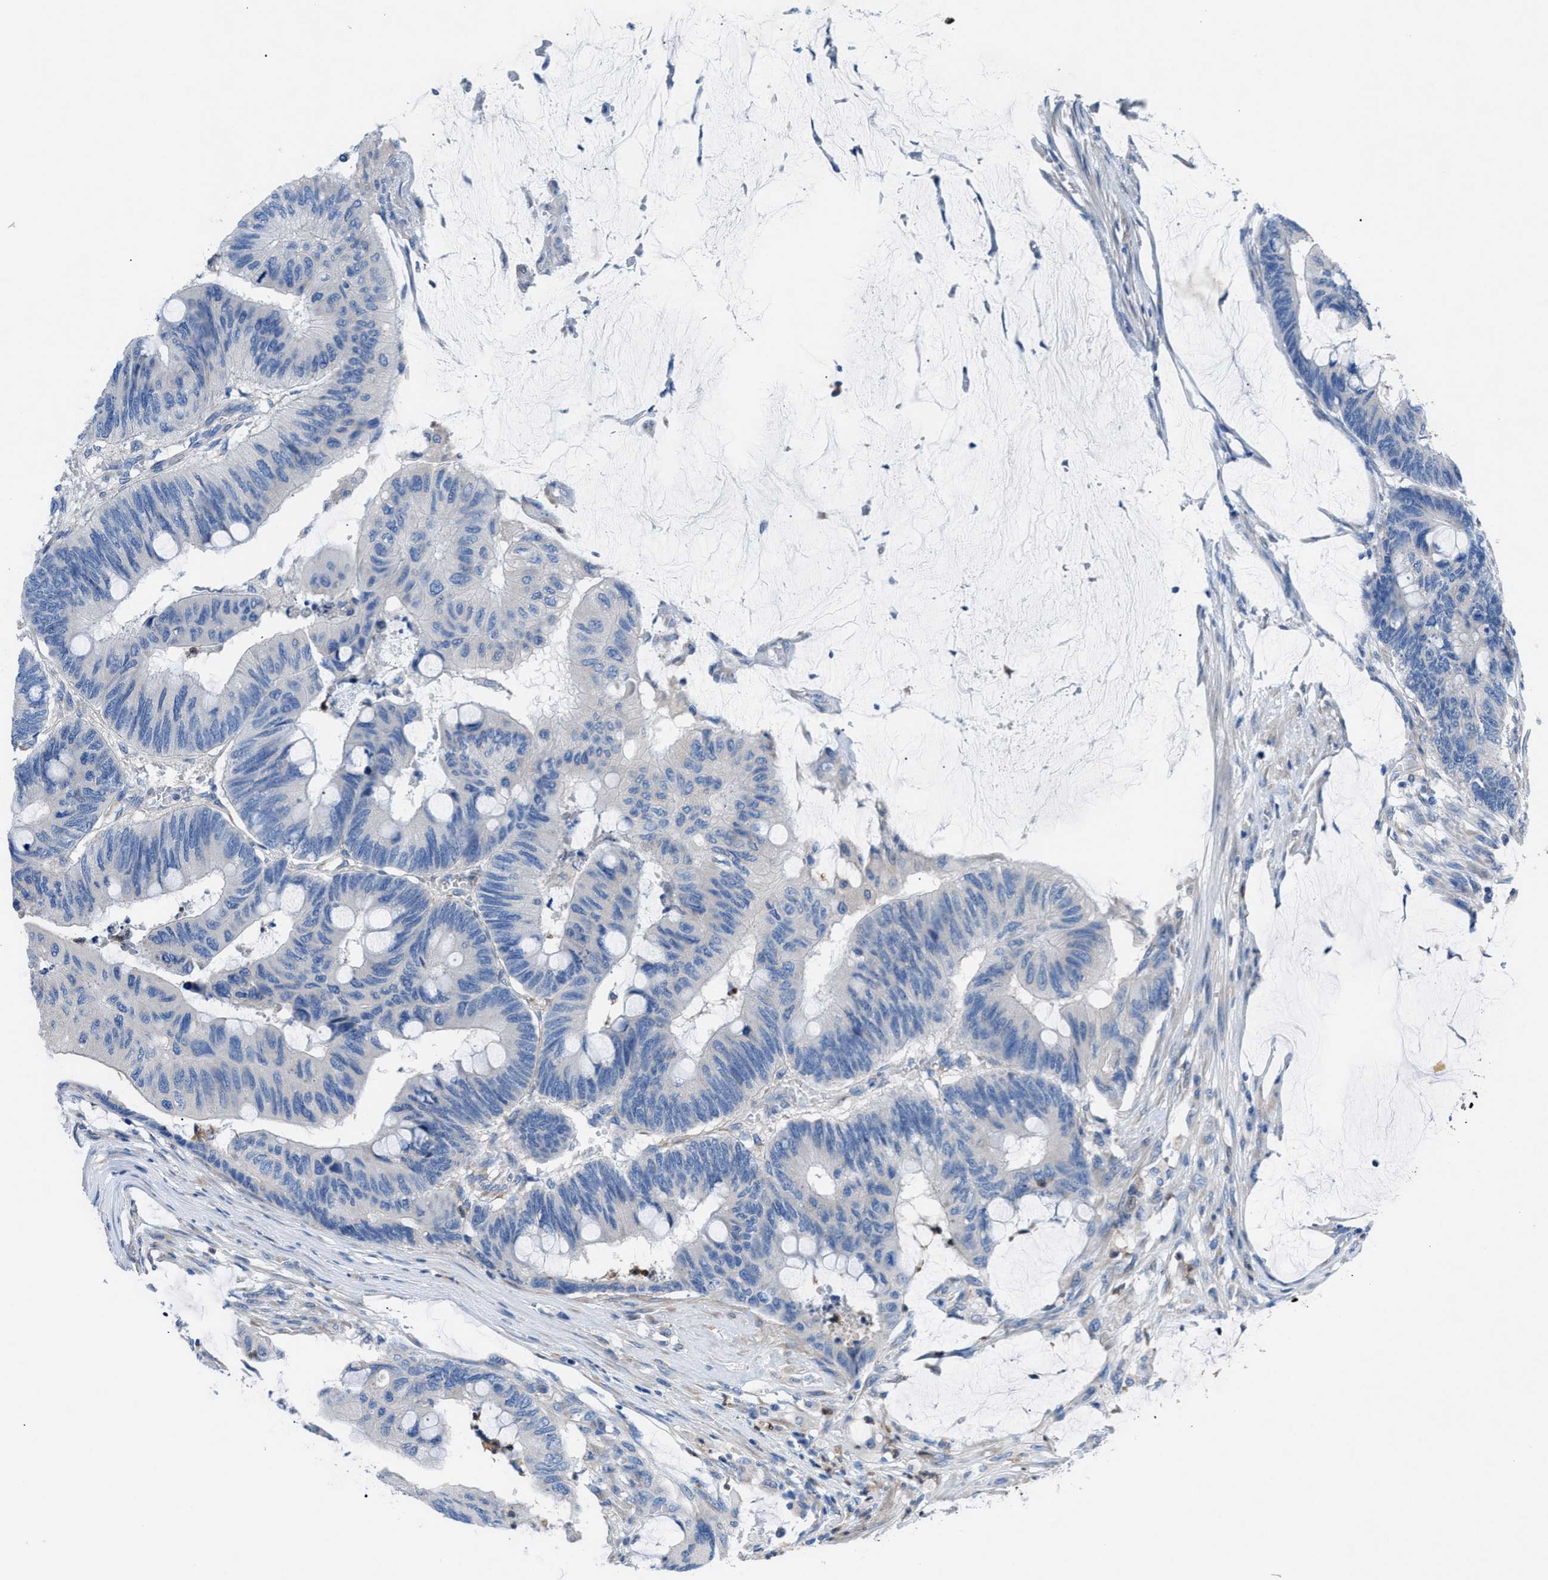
{"staining": {"intensity": "negative", "quantity": "none", "location": "none"}, "tissue": "colorectal cancer", "cell_type": "Tumor cells", "image_type": "cancer", "snomed": [{"axis": "morphology", "description": "Normal tissue, NOS"}, {"axis": "morphology", "description": "Adenocarcinoma, NOS"}, {"axis": "topography", "description": "Rectum"}], "caption": "Tumor cells show no significant protein positivity in adenocarcinoma (colorectal).", "gene": "ITPR1", "patient": {"sex": "male", "age": 92}}